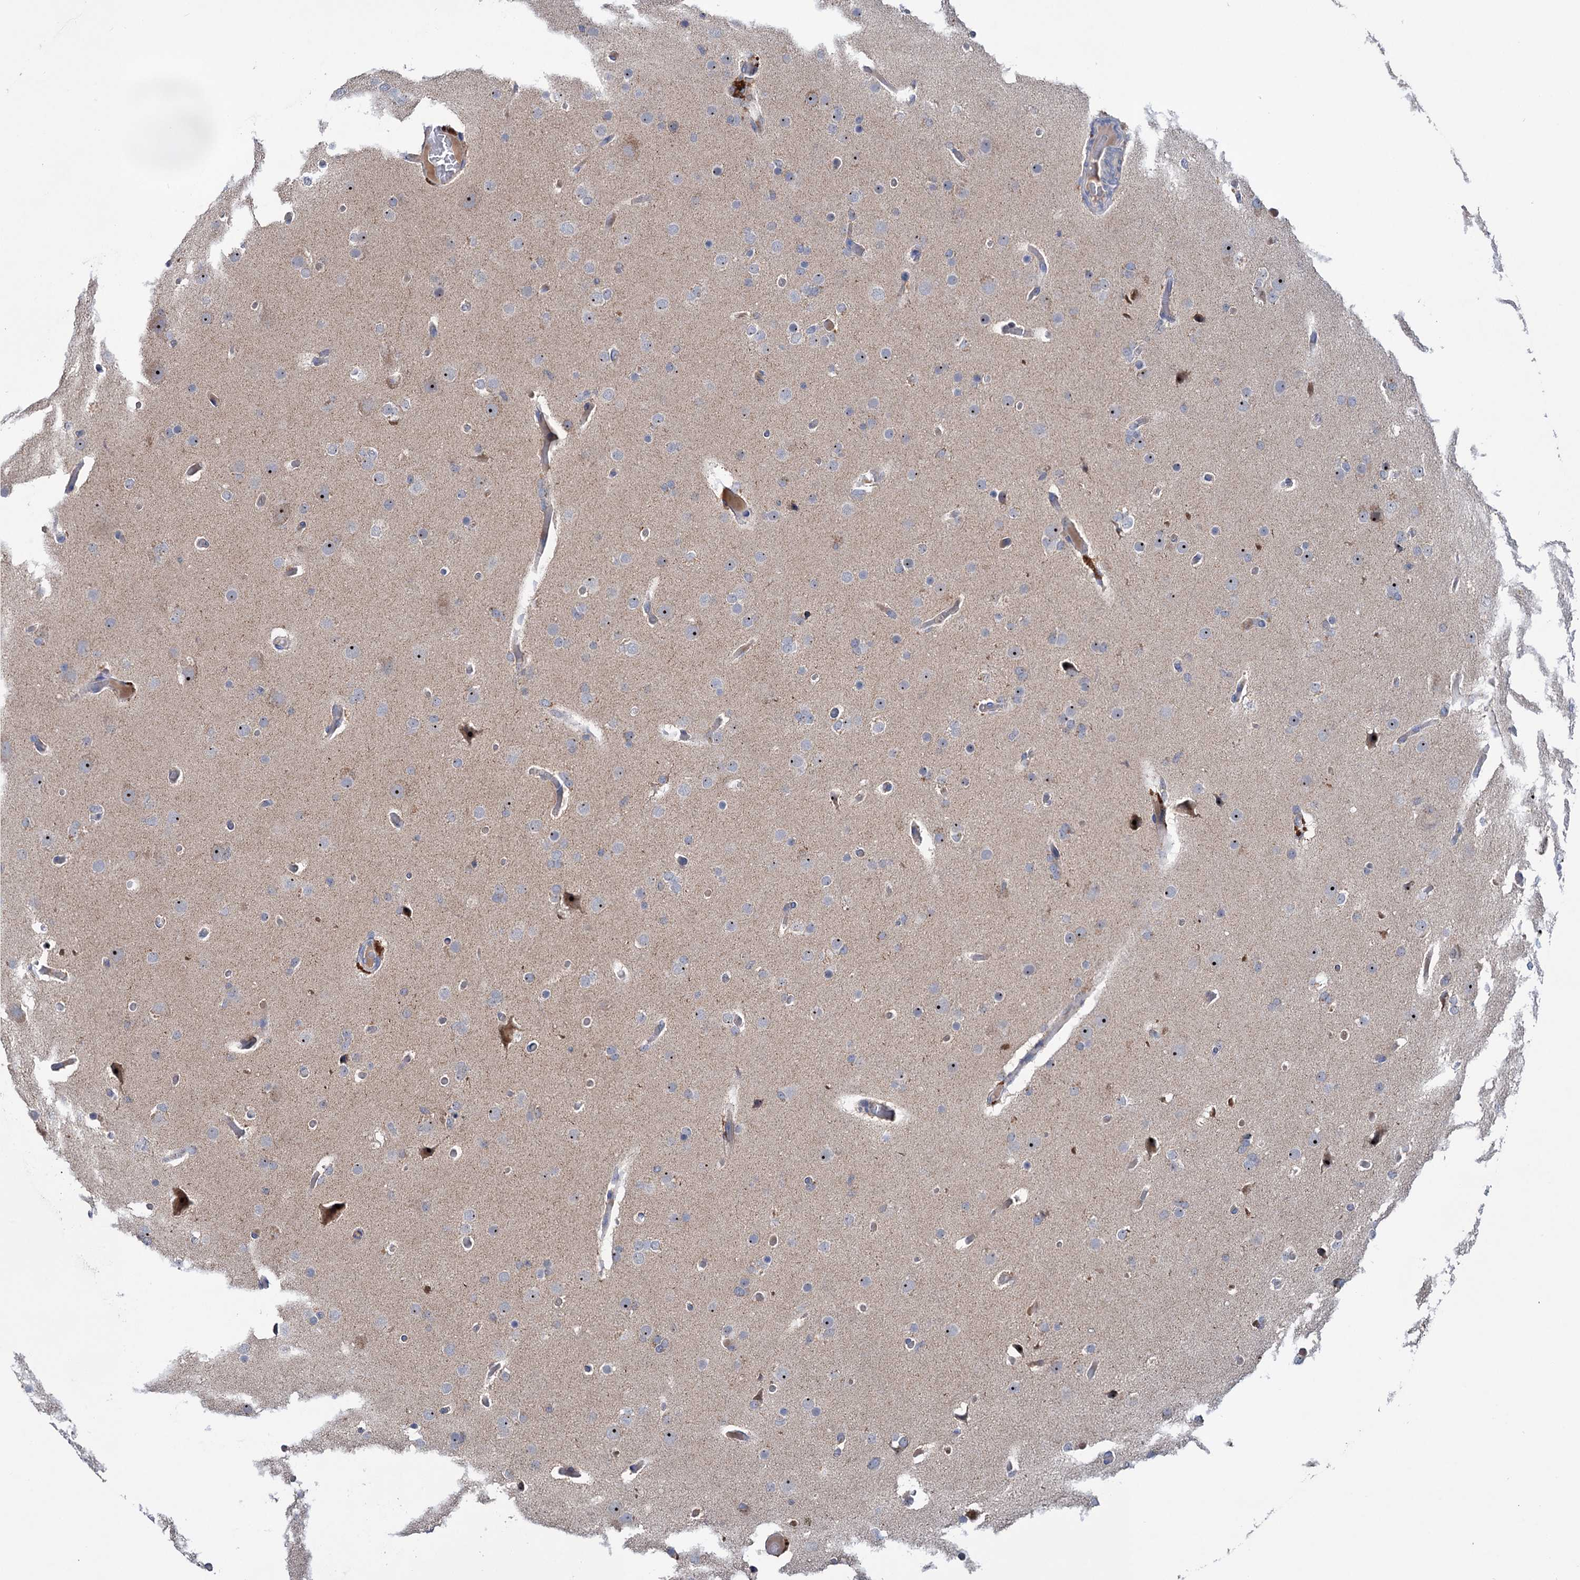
{"staining": {"intensity": "moderate", "quantity": "<25%", "location": "nuclear"}, "tissue": "glioma", "cell_type": "Tumor cells", "image_type": "cancer", "snomed": [{"axis": "morphology", "description": "Glioma, malignant, High grade"}, {"axis": "topography", "description": "Cerebral cortex"}], "caption": "Immunohistochemical staining of glioma reveals moderate nuclear protein staining in approximately <25% of tumor cells.", "gene": "HTR3B", "patient": {"sex": "female", "age": 36}}